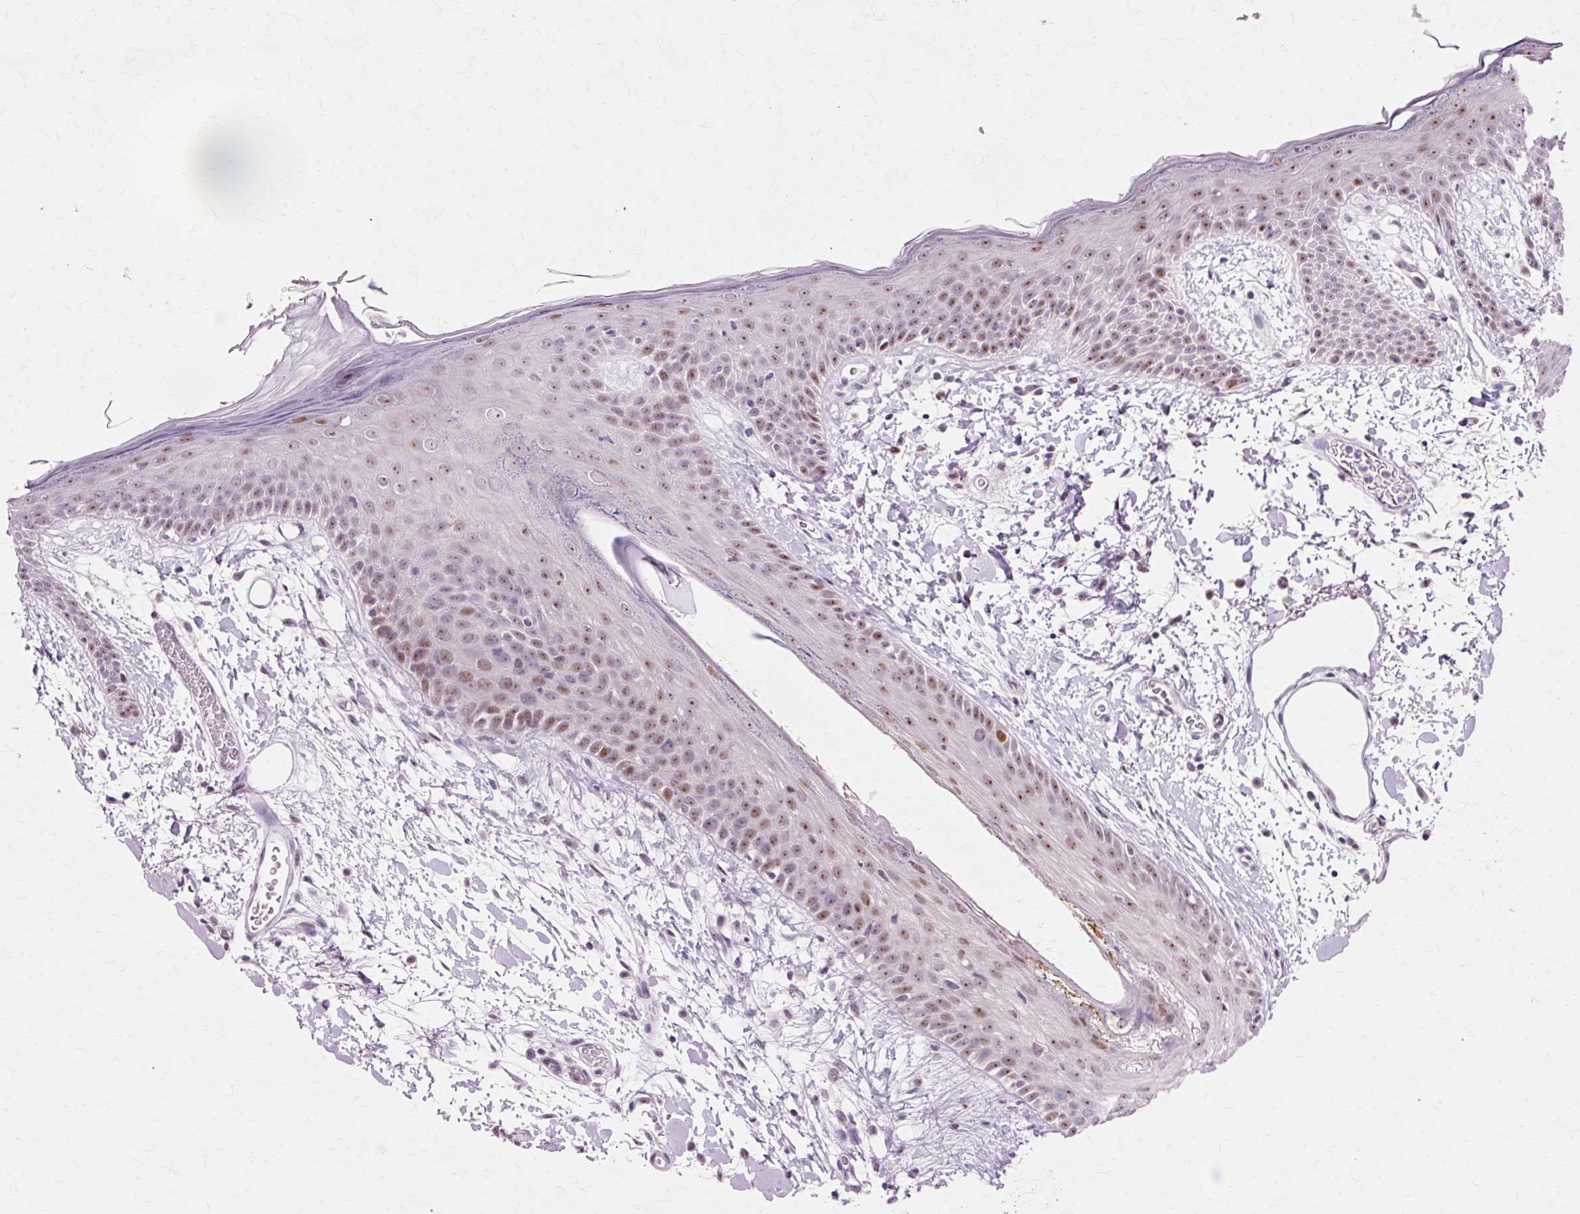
{"staining": {"intensity": "weak", "quantity": "<25%", "location": "nuclear"}, "tissue": "skin", "cell_type": "Fibroblasts", "image_type": "normal", "snomed": [{"axis": "morphology", "description": "Normal tissue, NOS"}, {"axis": "topography", "description": "Skin"}], "caption": "Skin was stained to show a protein in brown. There is no significant staining in fibroblasts. The staining is performed using DAB (3,3'-diaminobenzidine) brown chromogen with nuclei counter-stained in using hematoxylin.", "gene": "MACROD2", "patient": {"sex": "male", "age": 79}}